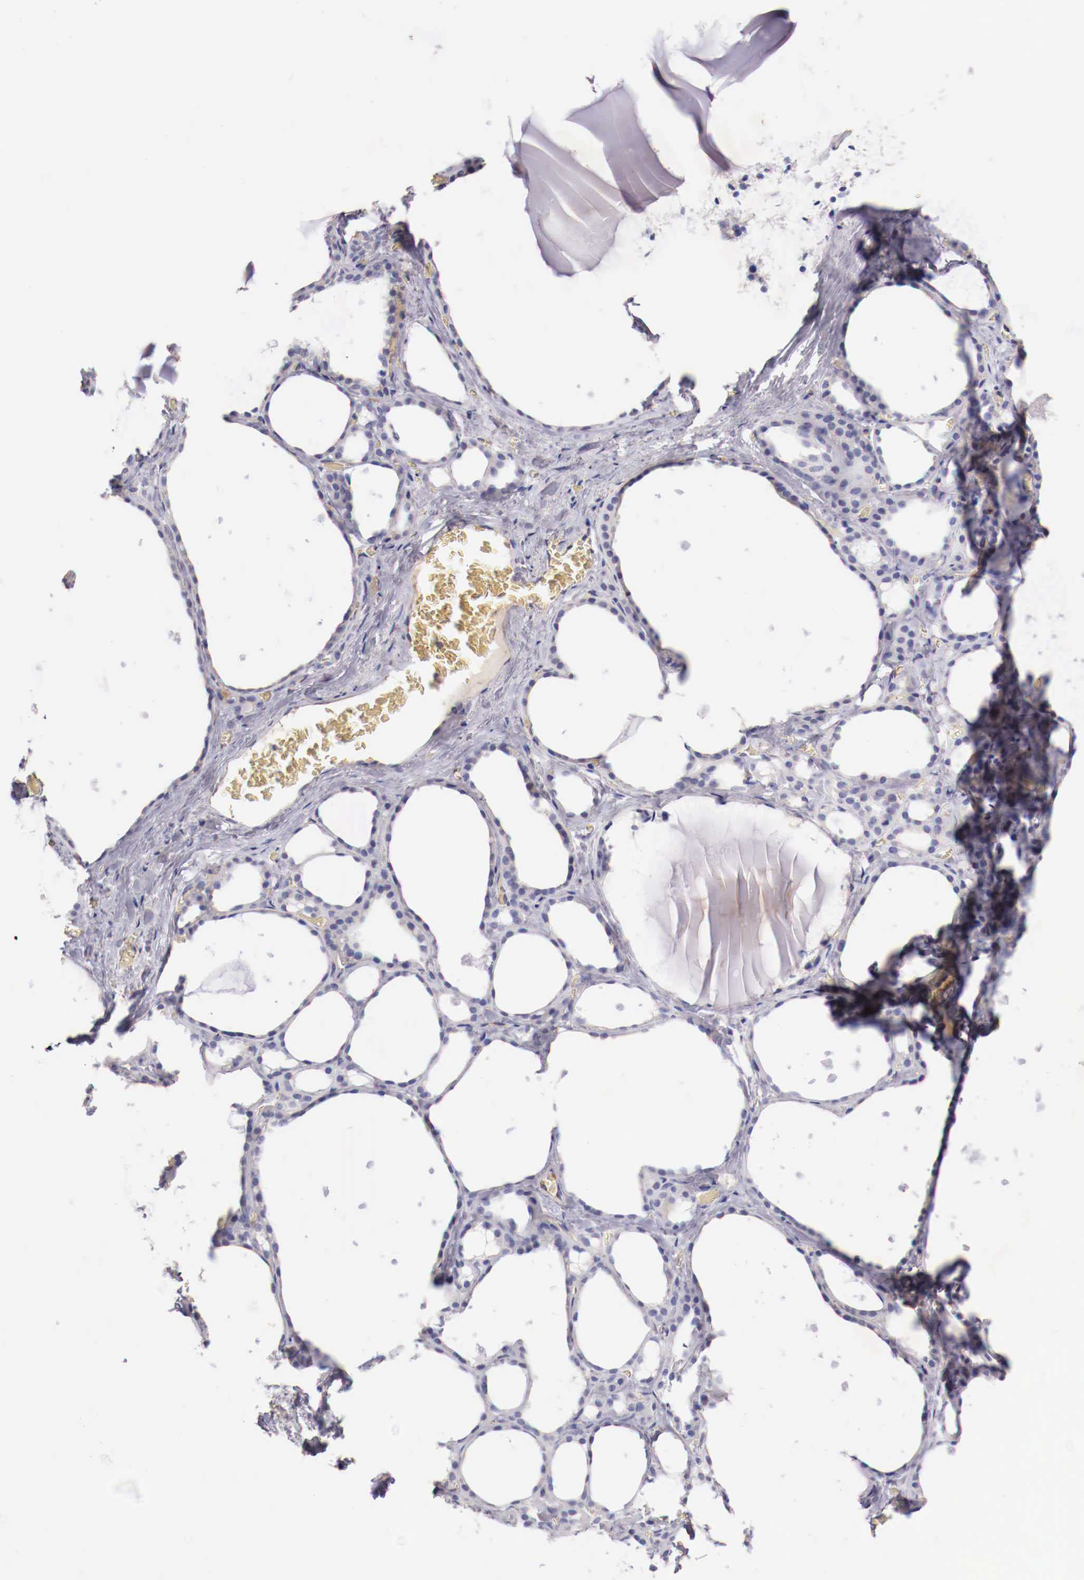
{"staining": {"intensity": "negative", "quantity": "none", "location": "none"}, "tissue": "thyroid gland", "cell_type": "Glandular cells", "image_type": "normal", "snomed": [{"axis": "morphology", "description": "Normal tissue, NOS"}, {"axis": "topography", "description": "Thyroid gland"}], "caption": "The image demonstrates no significant staining in glandular cells of thyroid gland.", "gene": "PITPNA", "patient": {"sex": "male", "age": 76}}